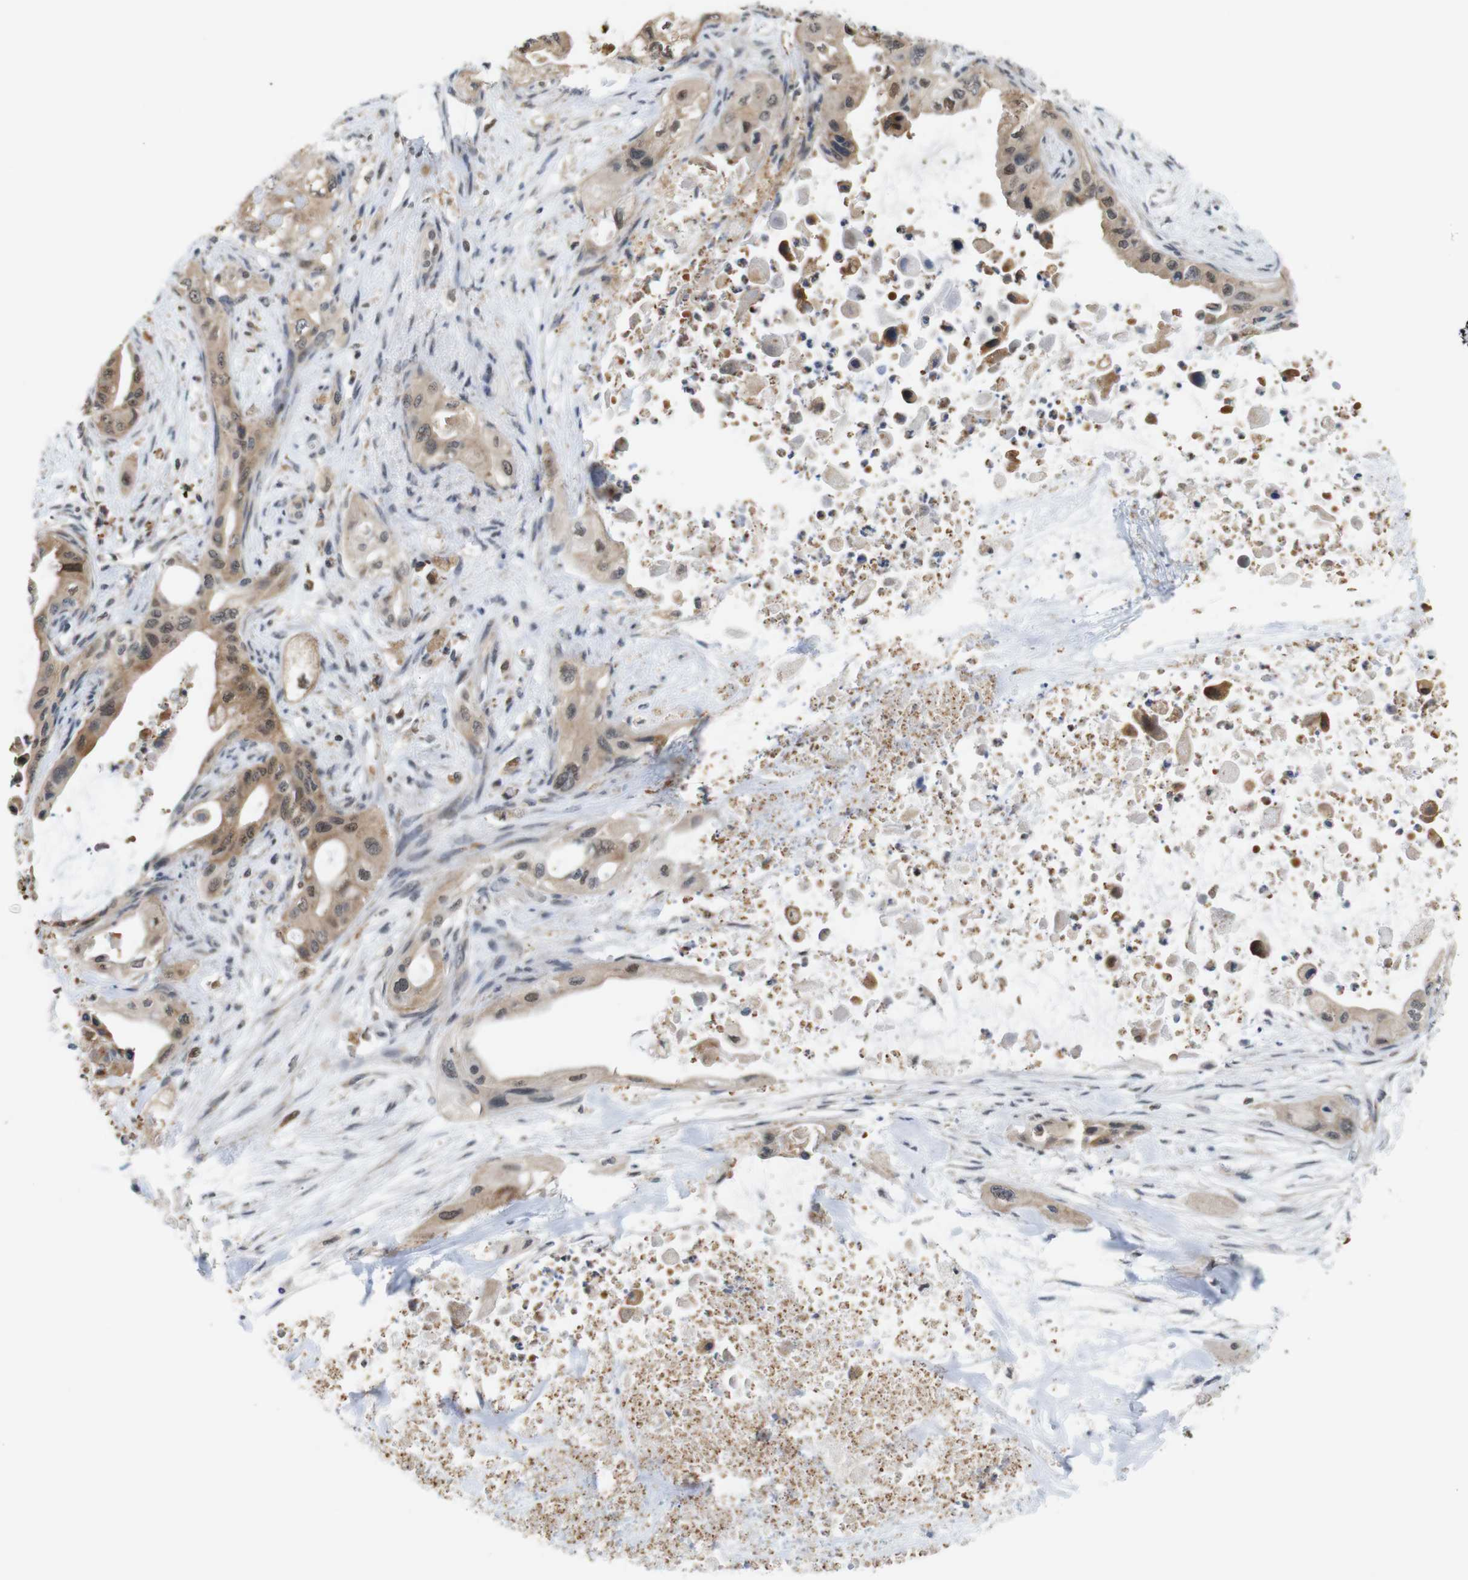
{"staining": {"intensity": "moderate", "quantity": ">75%", "location": "cytoplasmic/membranous,nuclear"}, "tissue": "pancreatic cancer", "cell_type": "Tumor cells", "image_type": "cancer", "snomed": [{"axis": "morphology", "description": "Adenocarcinoma, NOS"}, {"axis": "topography", "description": "Pancreas"}], "caption": "Pancreatic cancer stained with immunohistochemistry exhibits moderate cytoplasmic/membranous and nuclear expression in about >75% of tumor cells.", "gene": "PNMA8A", "patient": {"sex": "male", "age": 73}}